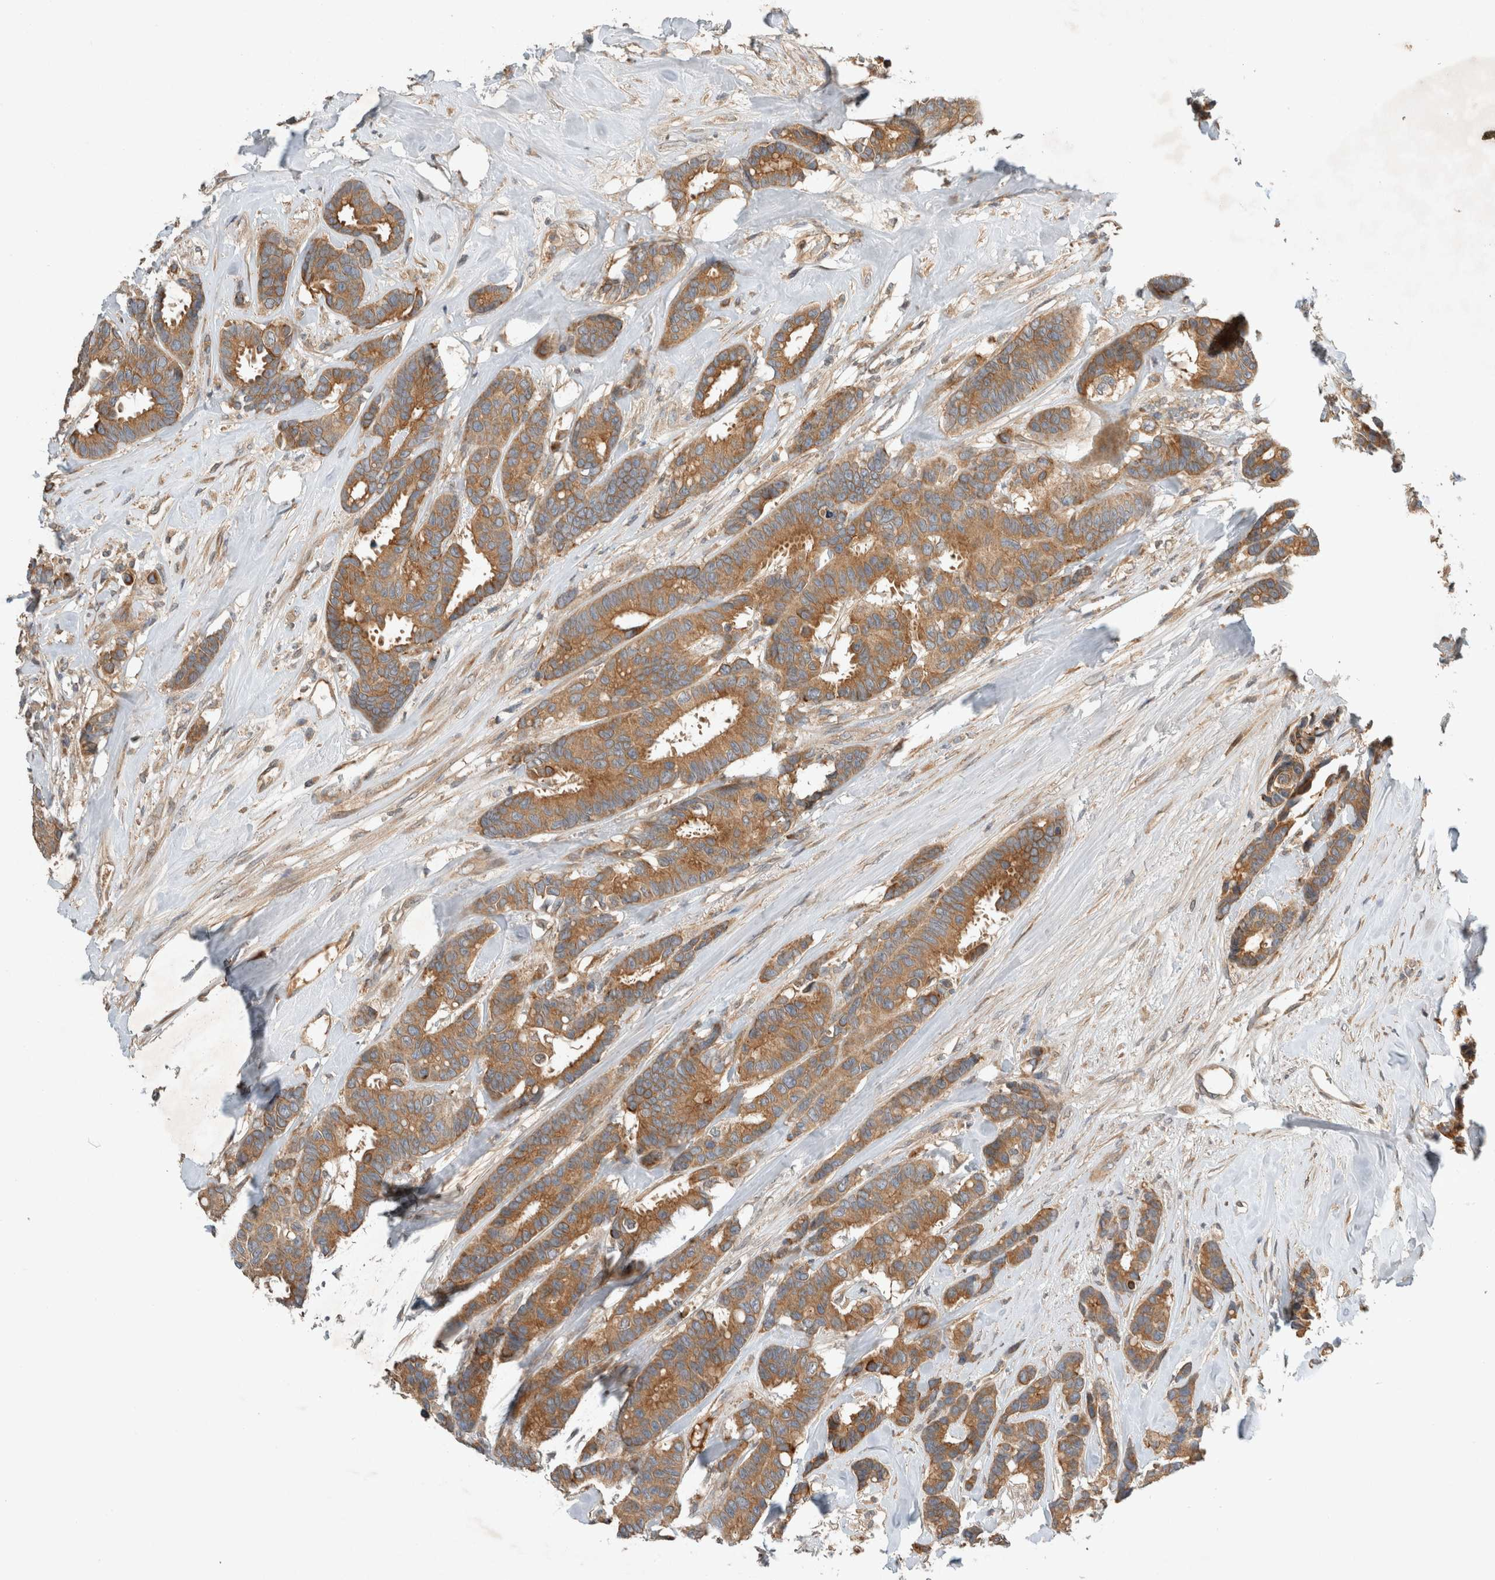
{"staining": {"intensity": "moderate", "quantity": ">75%", "location": "cytoplasmic/membranous"}, "tissue": "breast cancer", "cell_type": "Tumor cells", "image_type": "cancer", "snomed": [{"axis": "morphology", "description": "Duct carcinoma"}, {"axis": "topography", "description": "Breast"}], "caption": "Brown immunohistochemical staining in human breast cancer displays moderate cytoplasmic/membranous positivity in approximately >75% of tumor cells.", "gene": "ARMC9", "patient": {"sex": "female", "age": 87}}